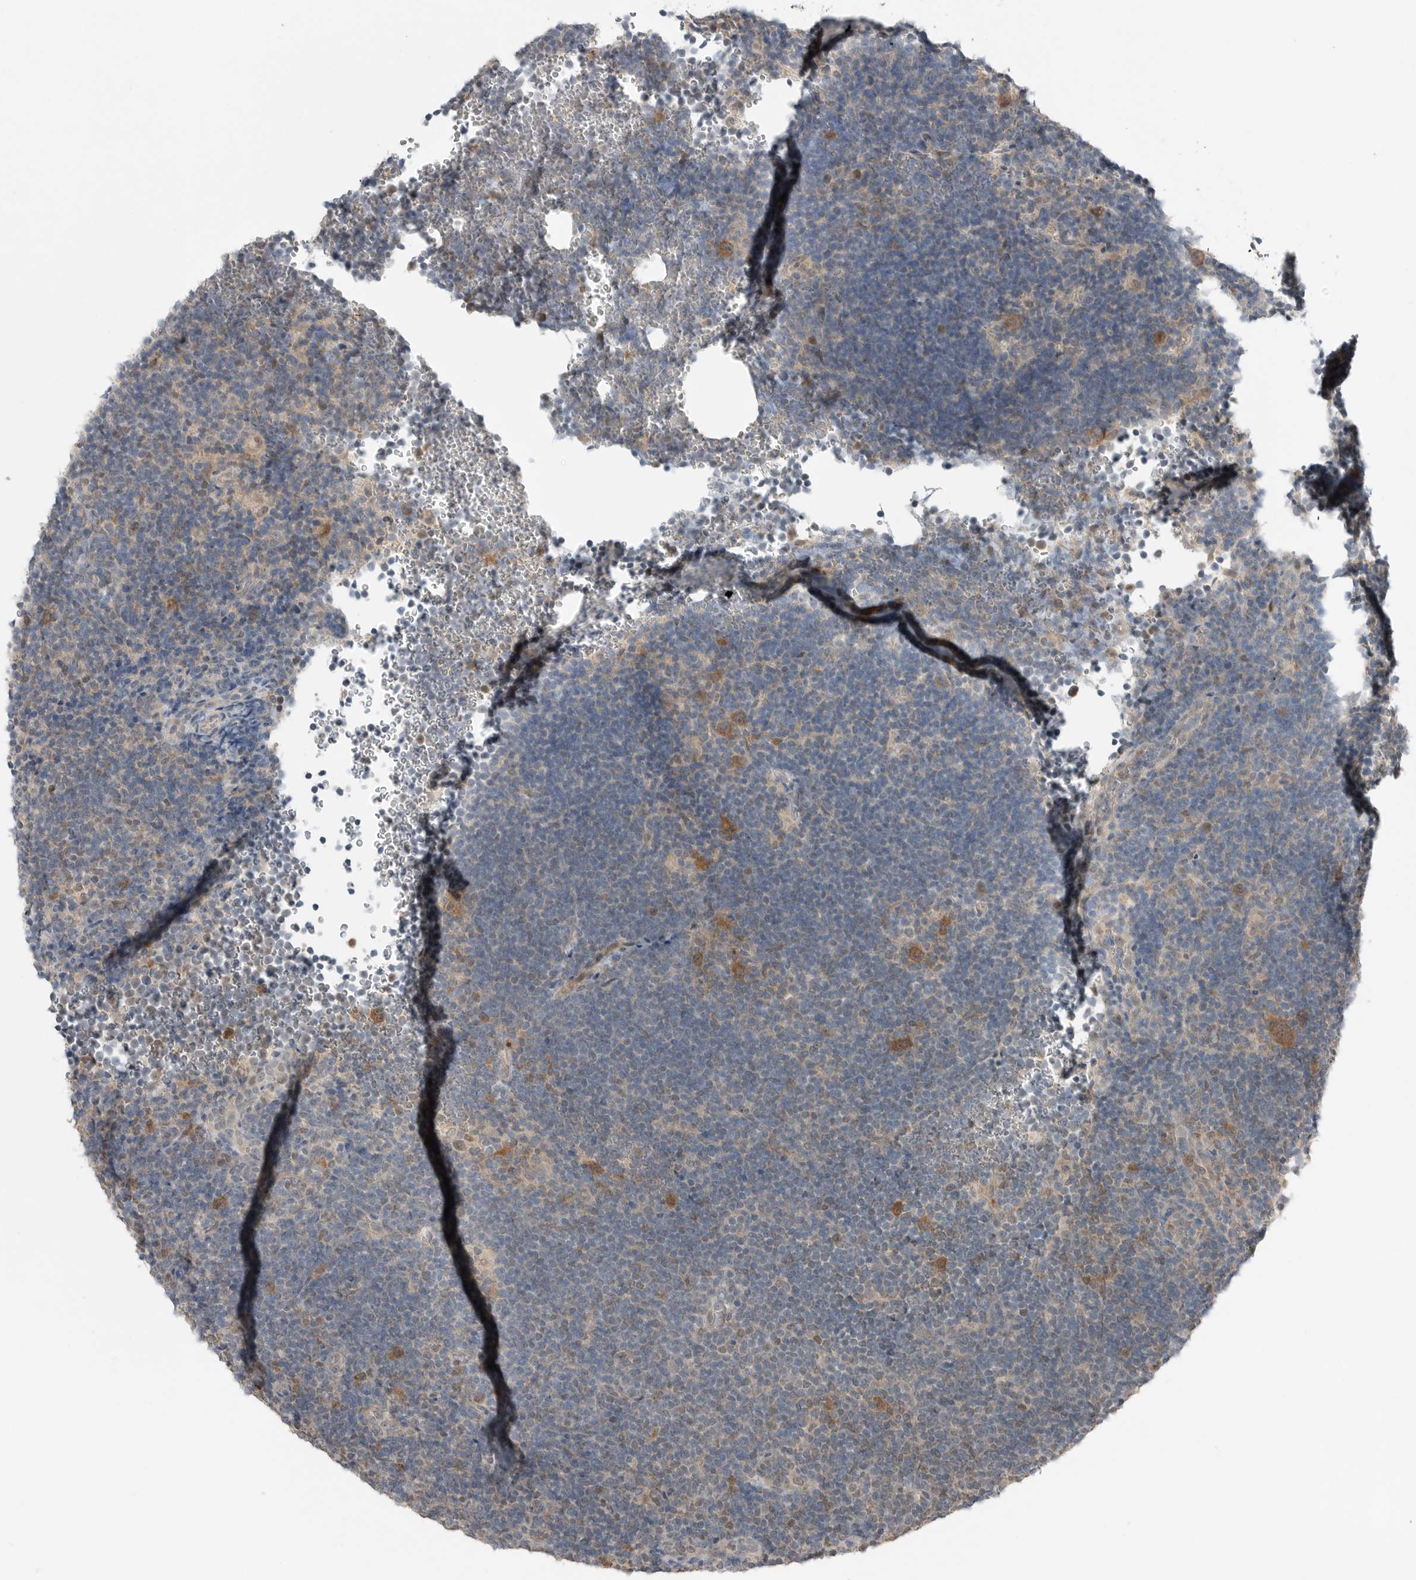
{"staining": {"intensity": "moderate", "quantity": ">75%", "location": "cytoplasmic/membranous"}, "tissue": "lymphoma", "cell_type": "Tumor cells", "image_type": "cancer", "snomed": [{"axis": "morphology", "description": "Hodgkin's disease, NOS"}, {"axis": "topography", "description": "Lymph node"}], "caption": "IHC (DAB) staining of human lymphoma shows moderate cytoplasmic/membranous protein positivity in about >75% of tumor cells.", "gene": "MFAP3L", "patient": {"sex": "female", "age": 57}}